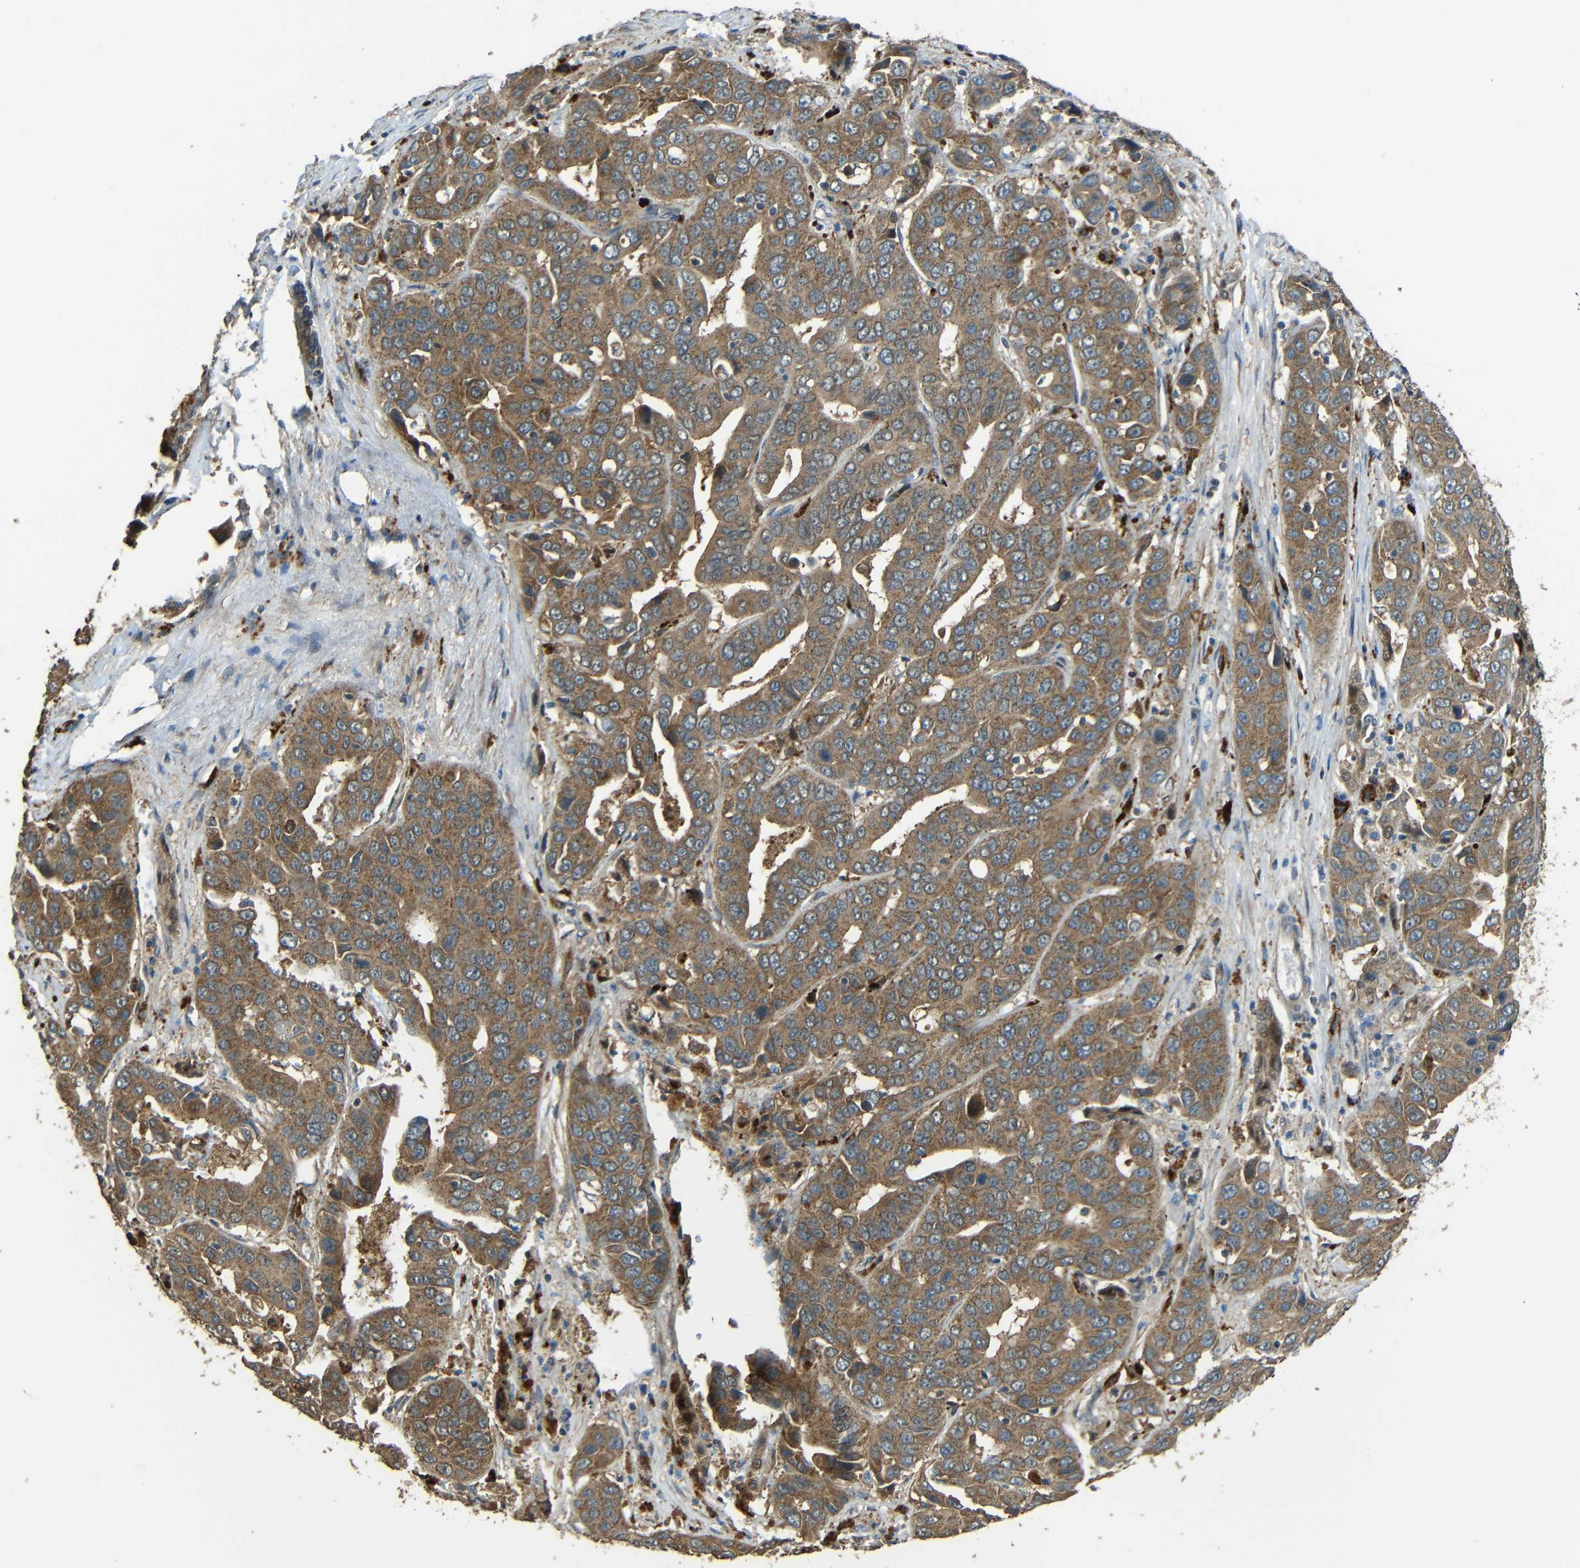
{"staining": {"intensity": "moderate", "quantity": ">75%", "location": "cytoplasmic/membranous"}, "tissue": "liver cancer", "cell_type": "Tumor cells", "image_type": "cancer", "snomed": [{"axis": "morphology", "description": "Cholangiocarcinoma"}, {"axis": "topography", "description": "Liver"}], "caption": "Moderate cytoplasmic/membranous expression is appreciated in approximately >75% of tumor cells in liver cancer. (DAB (3,3'-diaminobenzidine) = brown stain, brightfield microscopy at high magnification).", "gene": "ACACA", "patient": {"sex": "female", "age": 52}}